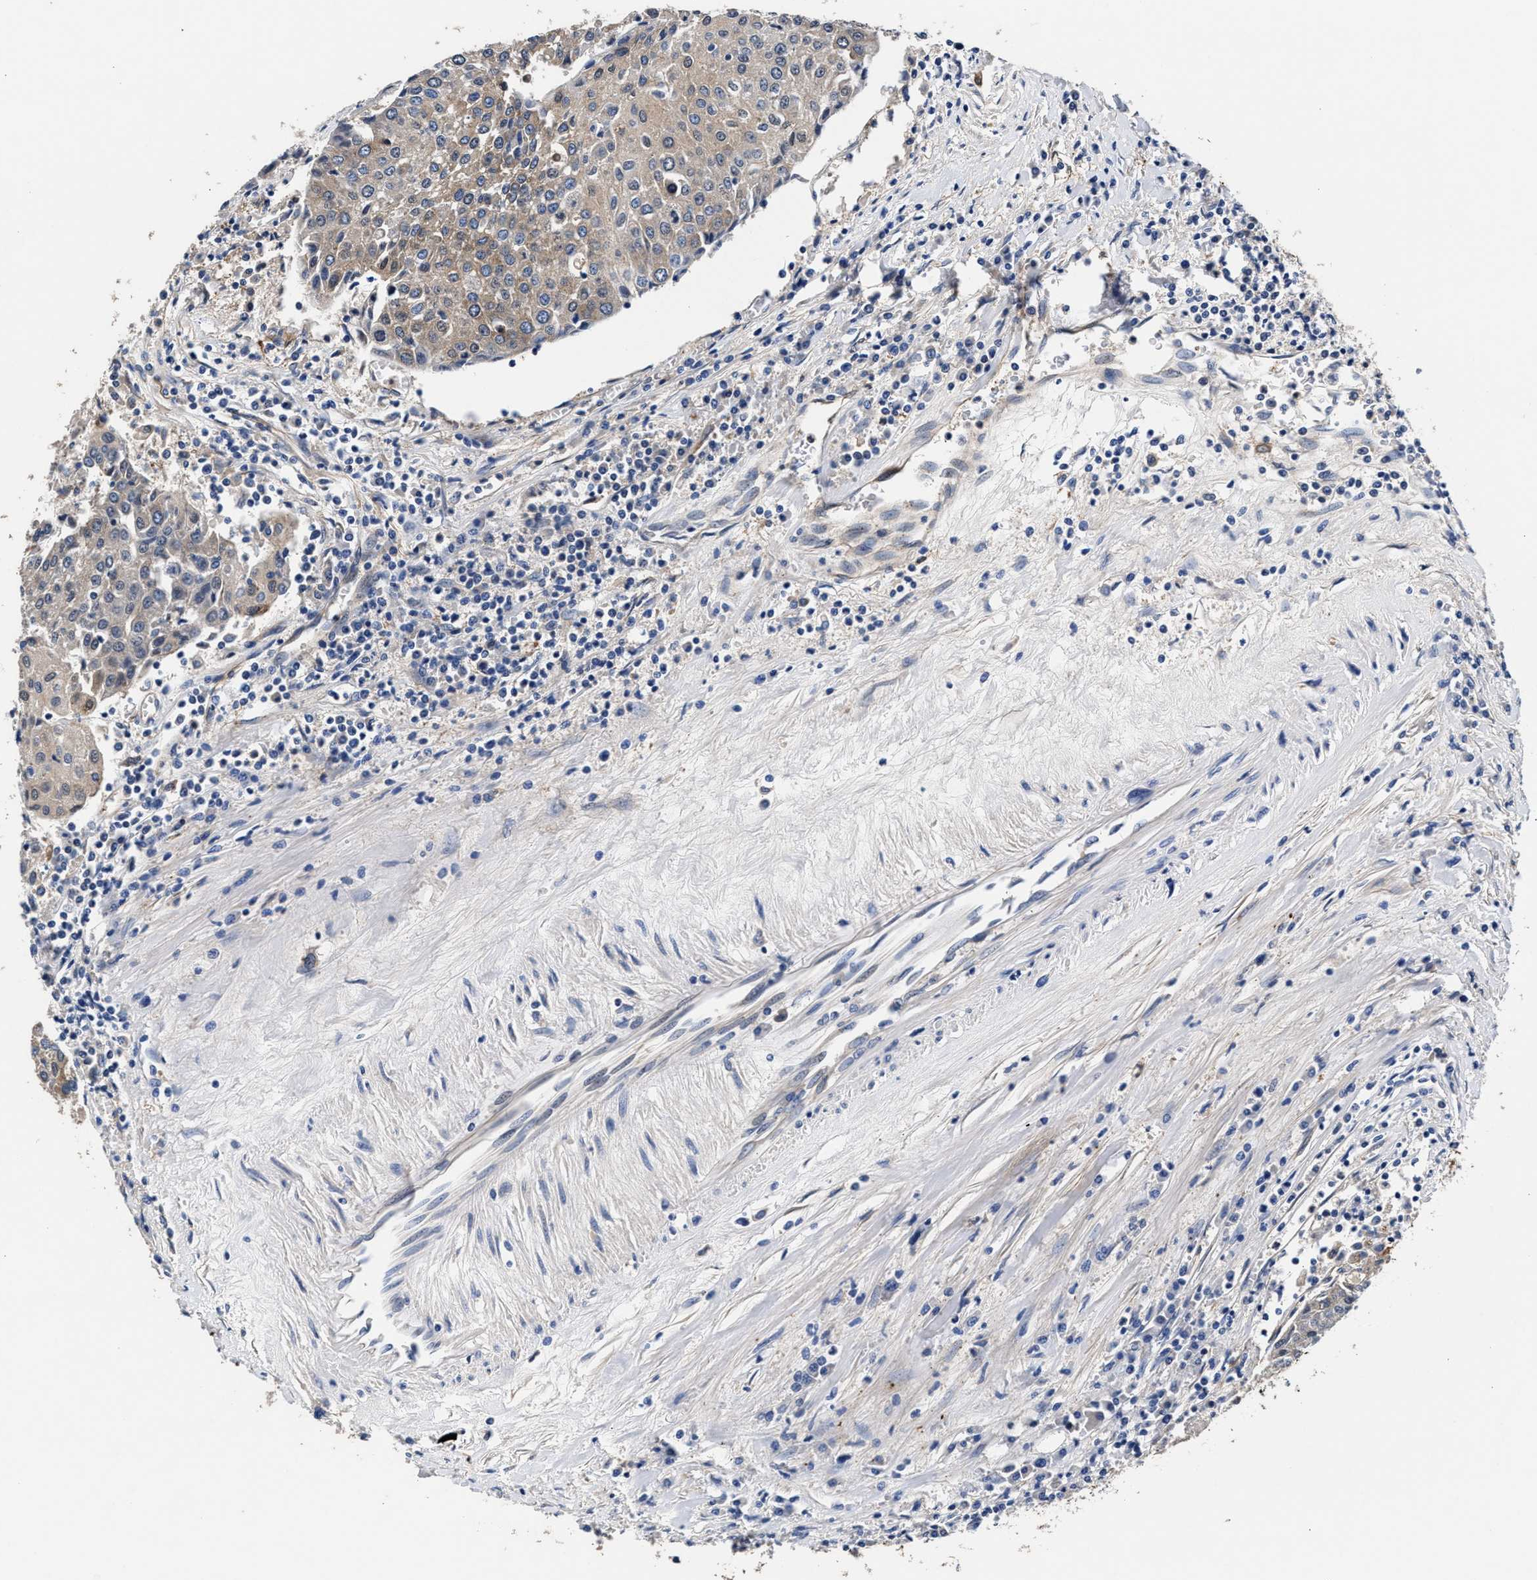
{"staining": {"intensity": "weak", "quantity": "<25%", "location": "cytoplasmic/membranous"}, "tissue": "urothelial cancer", "cell_type": "Tumor cells", "image_type": "cancer", "snomed": [{"axis": "morphology", "description": "Urothelial carcinoma, High grade"}, {"axis": "topography", "description": "Urinary bladder"}], "caption": "Tumor cells show no significant protein expression in urothelial cancer. (Immunohistochemistry (ihc), brightfield microscopy, high magnification).", "gene": "SH3GL1", "patient": {"sex": "female", "age": 85}}